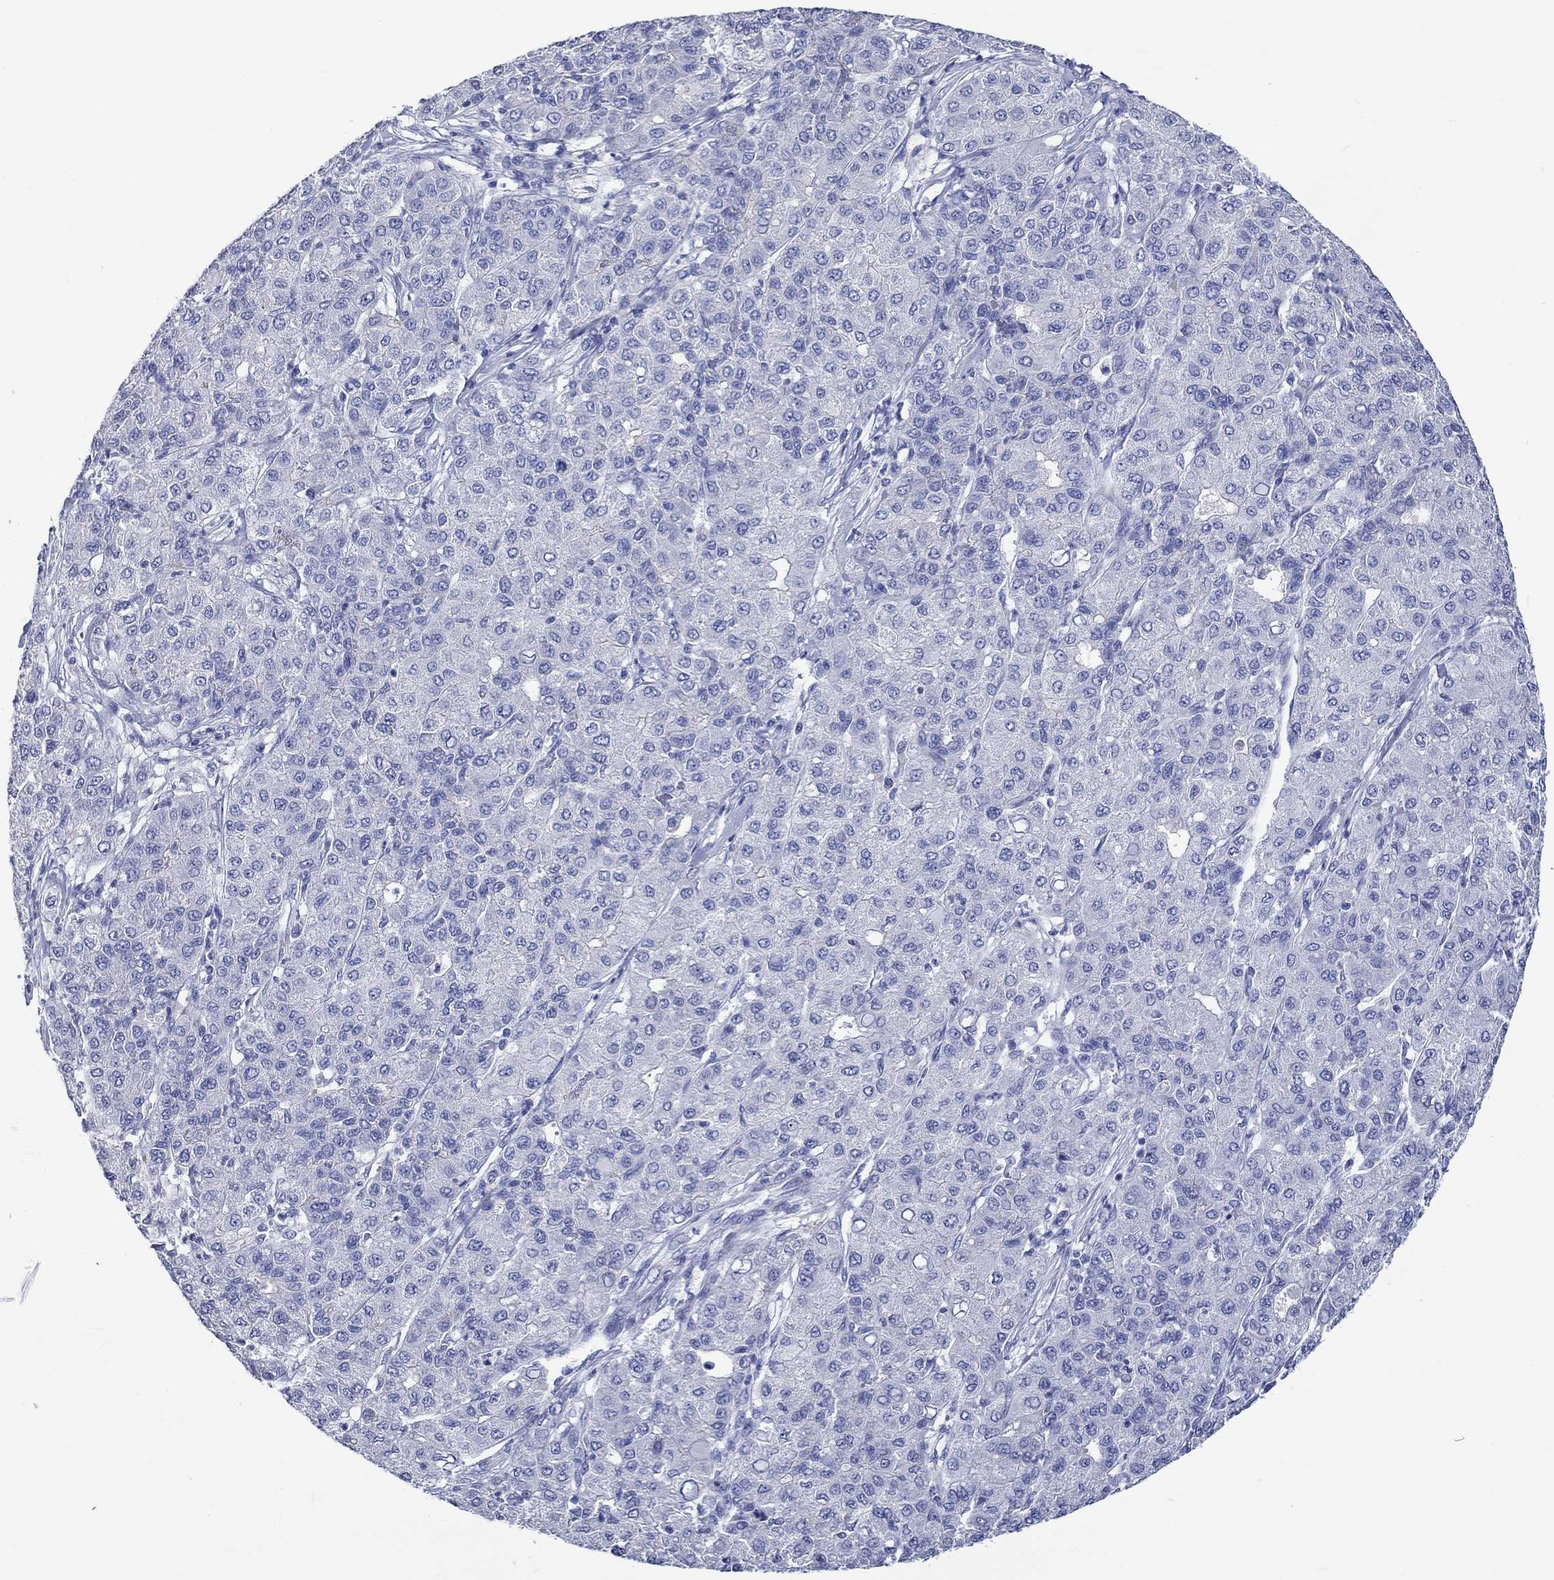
{"staining": {"intensity": "negative", "quantity": "none", "location": "none"}, "tissue": "liver cancer", "cell_type": "Tumor cells", "image_type": "cancer", "snomed": [{"axis": "morphology", "description": "Carcinoma, Hepatocellular, NOS"}, {"axis": "topography", "description": "Liver"}], "caption": "Liver cancer stained for a protein using immunohistochemistry demonstrates no expression tumor cells.", "gene": "NRIP3", "patient": {"sex": "male", "age": 65}}